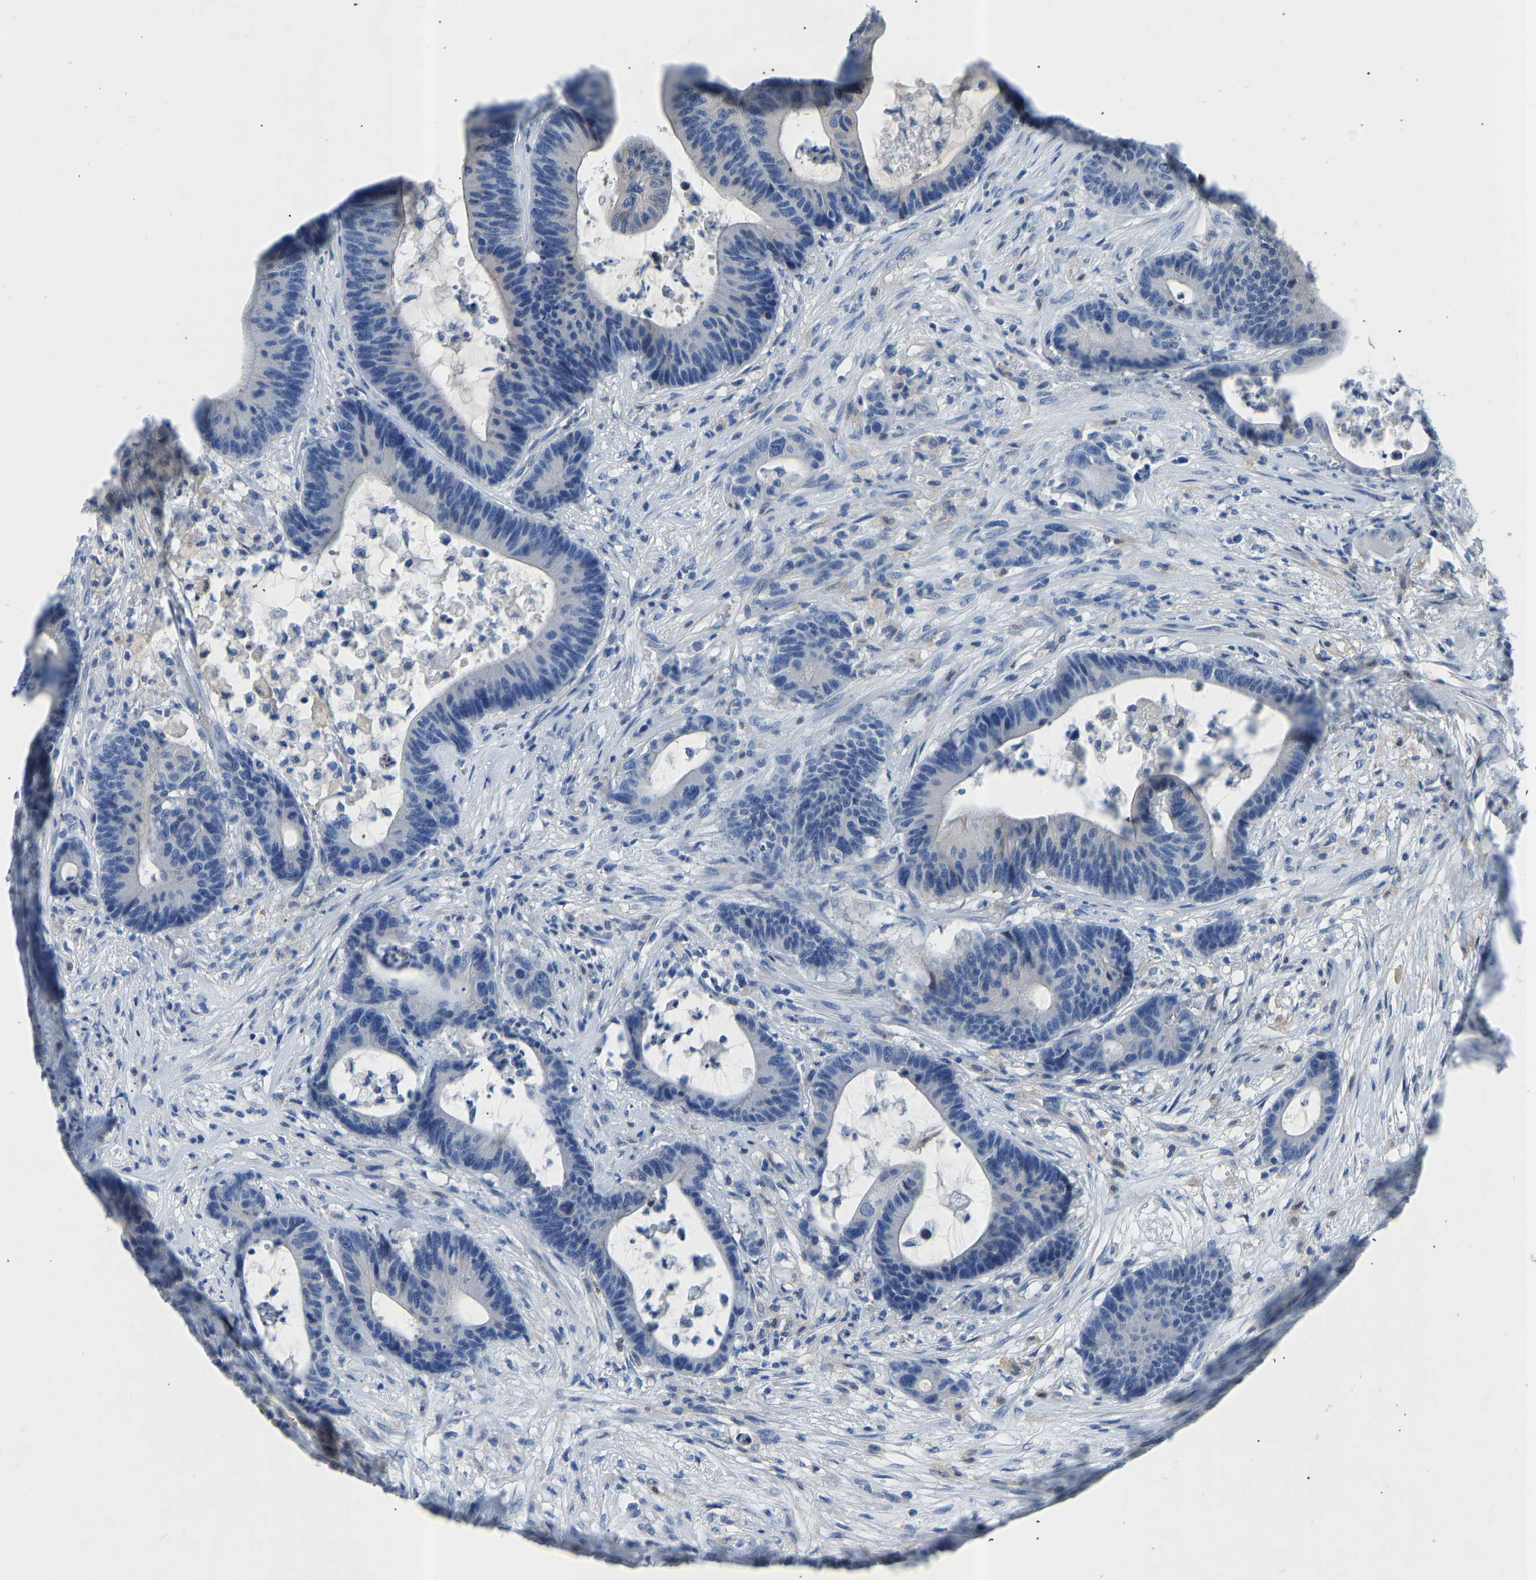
{"staining": {"intensity": "negative", "quantity": "none", "location": "none"}, "tissue": "colorectal cancer", "cell_type": "Tumor cells", "image_type": "cancer", "snomed": [{"axis": "morphology", "description": "Adenocarcinoma, NOS"}, {"axis": "topography", "description": "Colon"}], "caption": "IHC image of neoplastic tissue: colorectal cancer (adenocarcinoma) stained with DAB (3,3'-diaminobenzidine) exhibits no significant protein positivity in tumor cells.", "gene": "RBP1", "patient": {"sex": "female", "age": 84}}